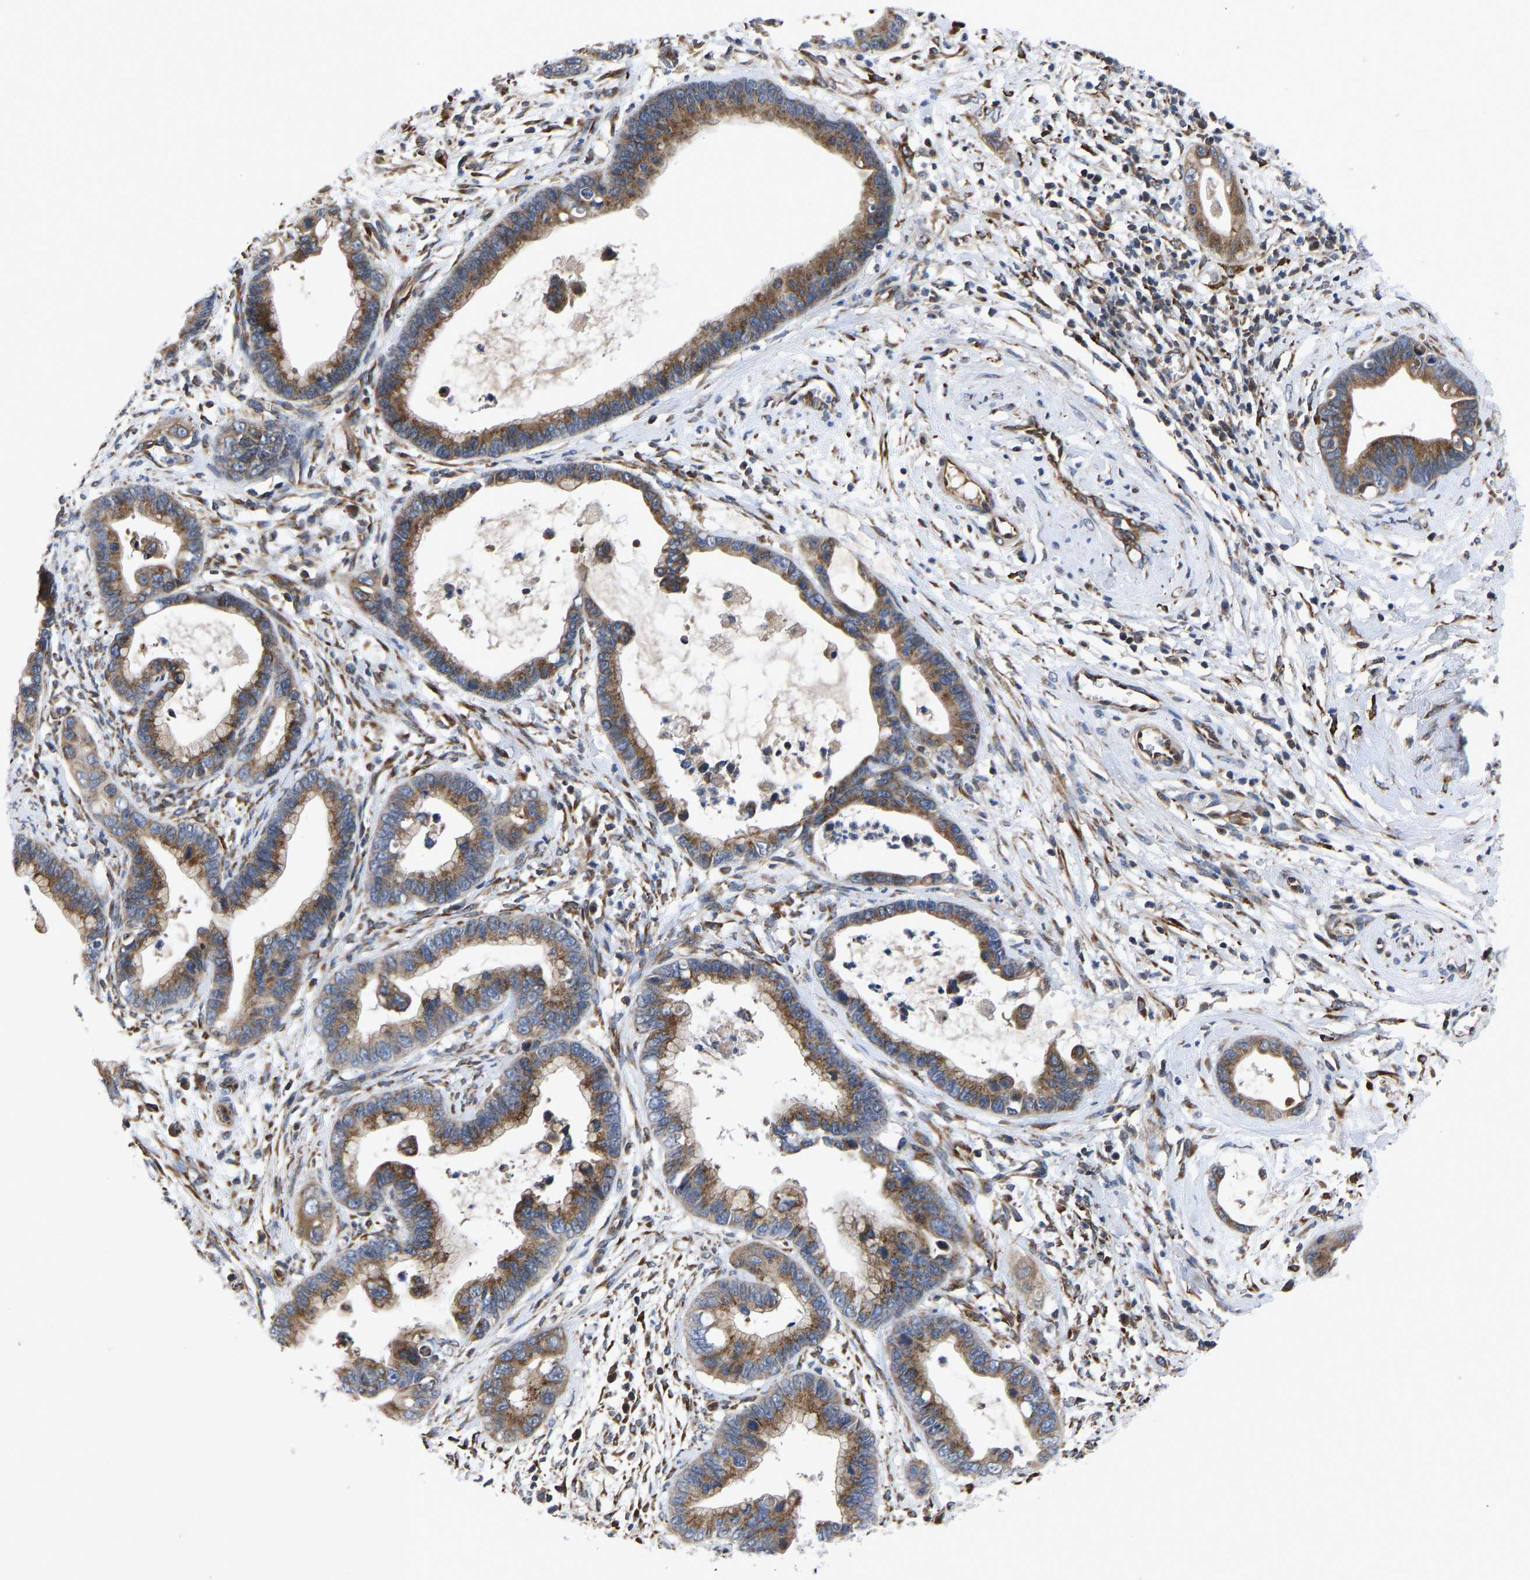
{"staining": {"intensity": "moderate", "quantity": ">75%", "location": "cytoplasmic/membranous"}, "tissue": "cervical cancer", "cell_type": "Tumor cells", "image_type": "cancer", "snomed": [{"axis": "morphology", "description": "Adenocarcinoma, NOS"}, {"axis": "topography", "description": "Cervix"}], "caption": "Immunohistochemical staining of human cervical adenocarcinoma shows medium levels of moderate cytoplasmic/membranous protein positivity in approximately >75% of tumor cells.", "gene": "FRRS1", "patient": {"sex": "female", "age": 44}}